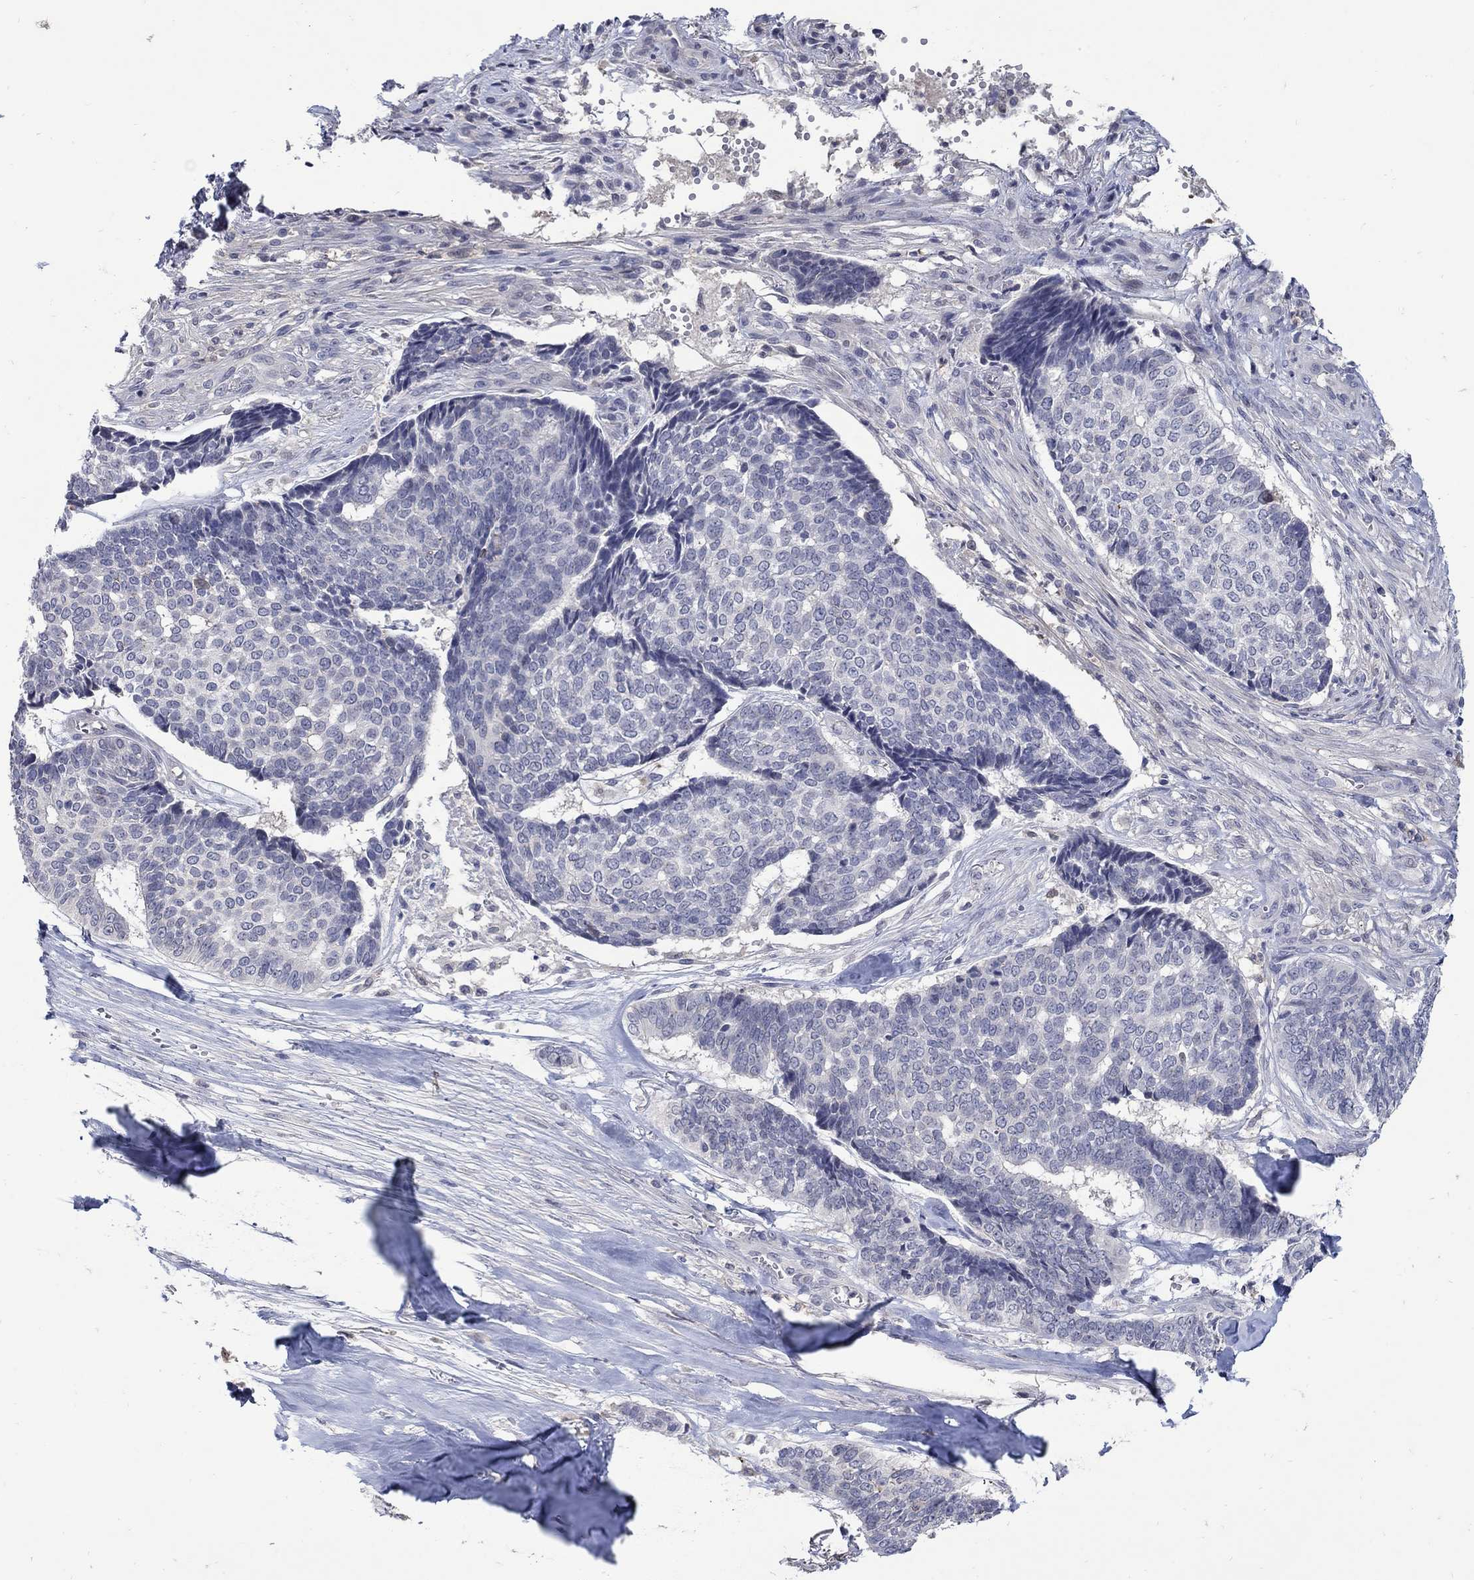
{"staining": {"intensity": "negative", "quantity": "none", "location": "none"}, "tissue": "skin cancer", "cell_type": "Tumor cells", "image_type": "cancer", "snomed": [{"axis": "morphology", "description": "Basal cell carcinoma"}, {"axis": "topography", "description": "Skin"}], "caption": "Basal cell carcinoma (skin) was stained to show a protein in brown. There is no significant positivity in tumor cells.", "gene": "CETN1", "patient": {"sex": "male", "age": 86}}